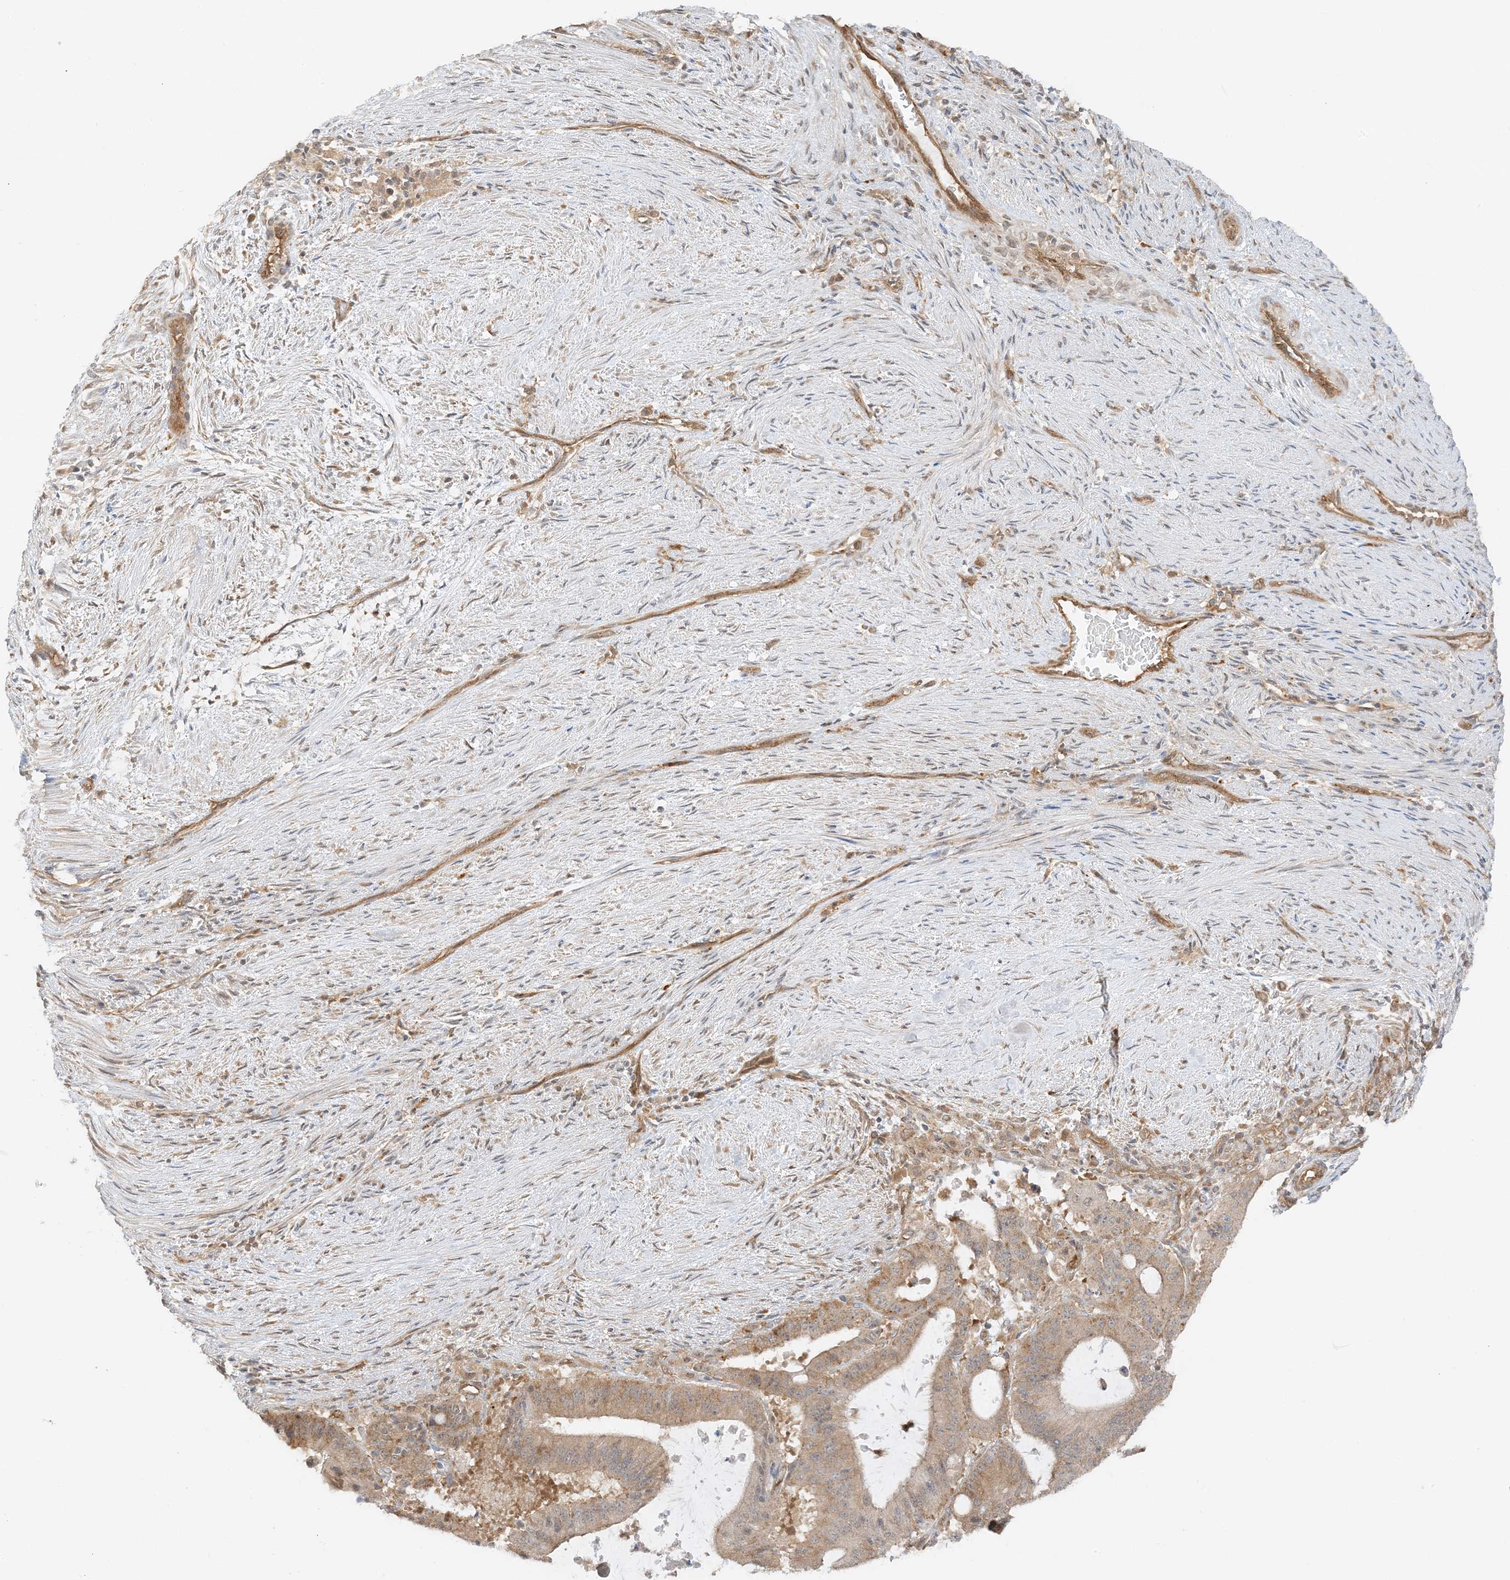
{"staining": {"intensity": "weak", "quantity": "25%-75%", "location": "cytoplasmic/membranous"}, "tissue": "liver cancer", "cell_type": "Tumor cells", "image_type": "cancer", "snomed": [{"axis": "morphology", "description": "Normal tissue, NOS"}, {"axis": "morphology", "description": "Cholangiocarcinoma"}, {"axis": "topography", "description": "Liver"}, {"axis": "topography", "description": "Peripheral nerve tissue"}], "caption": "Tumor cells exhibit low levels of weak cytoplasmic/membranous expression in about 25%-75% of cells in human liver cancer.", "gene": "UBAP2L", "patient": {"sex": "female", "age": 73}}